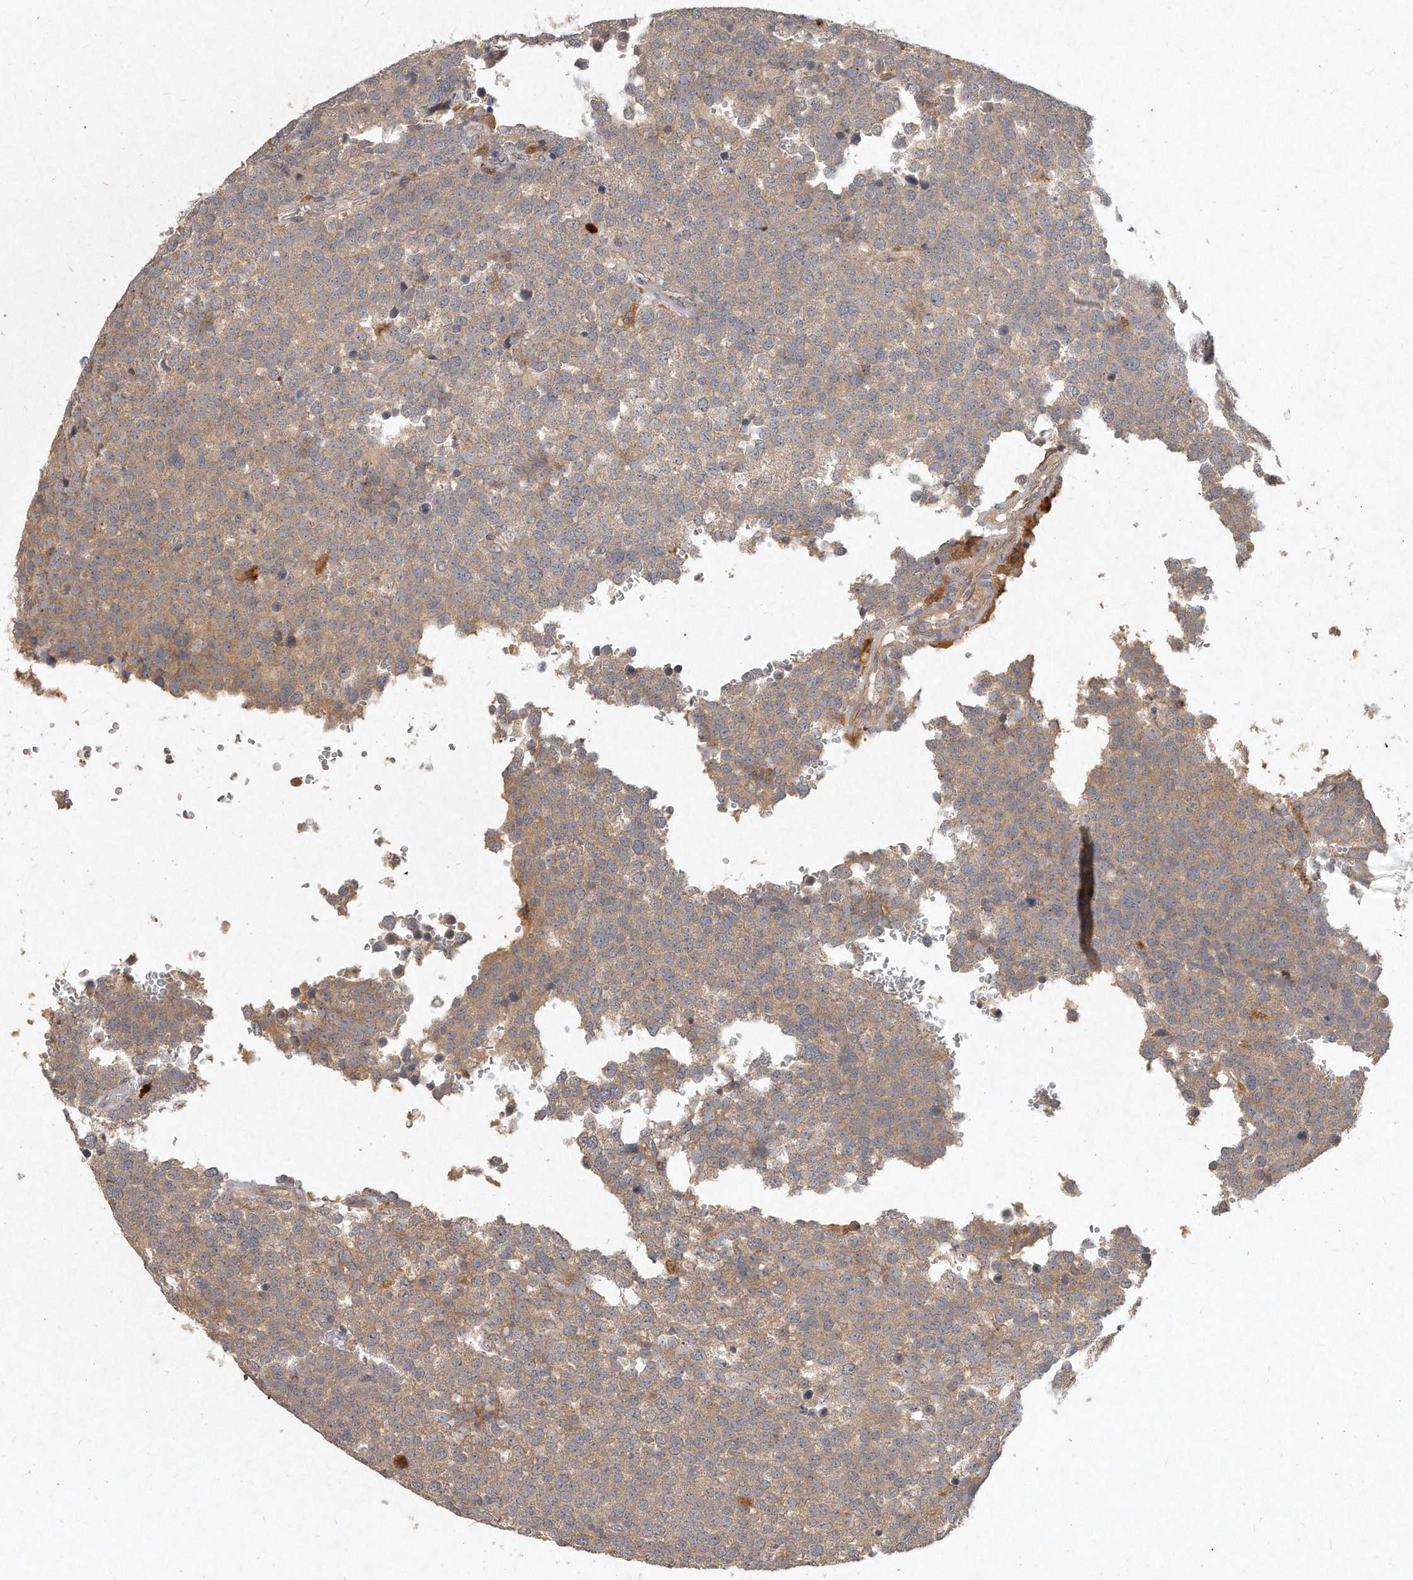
{"staining": {"intensity": "weak", "quantity": ">75%", "location": "cytoplasmic/membranous"}, "tissue": "testis cancer", "cell_type": "Tumor cells", "image_type": "cancer", "snomed": [{"axis": "morphology", "description": "Seminoma, NOS"}, {"axis": "topography", "description": "Testis"}], "caption": "Brown immunohistochemical staining in human testis seminoma shows weak cytoplasmic/membranous positivity in about >75% of tumor cells.", "gene": "LGALS8", "patient": {"sex": "male", "age": 71}}